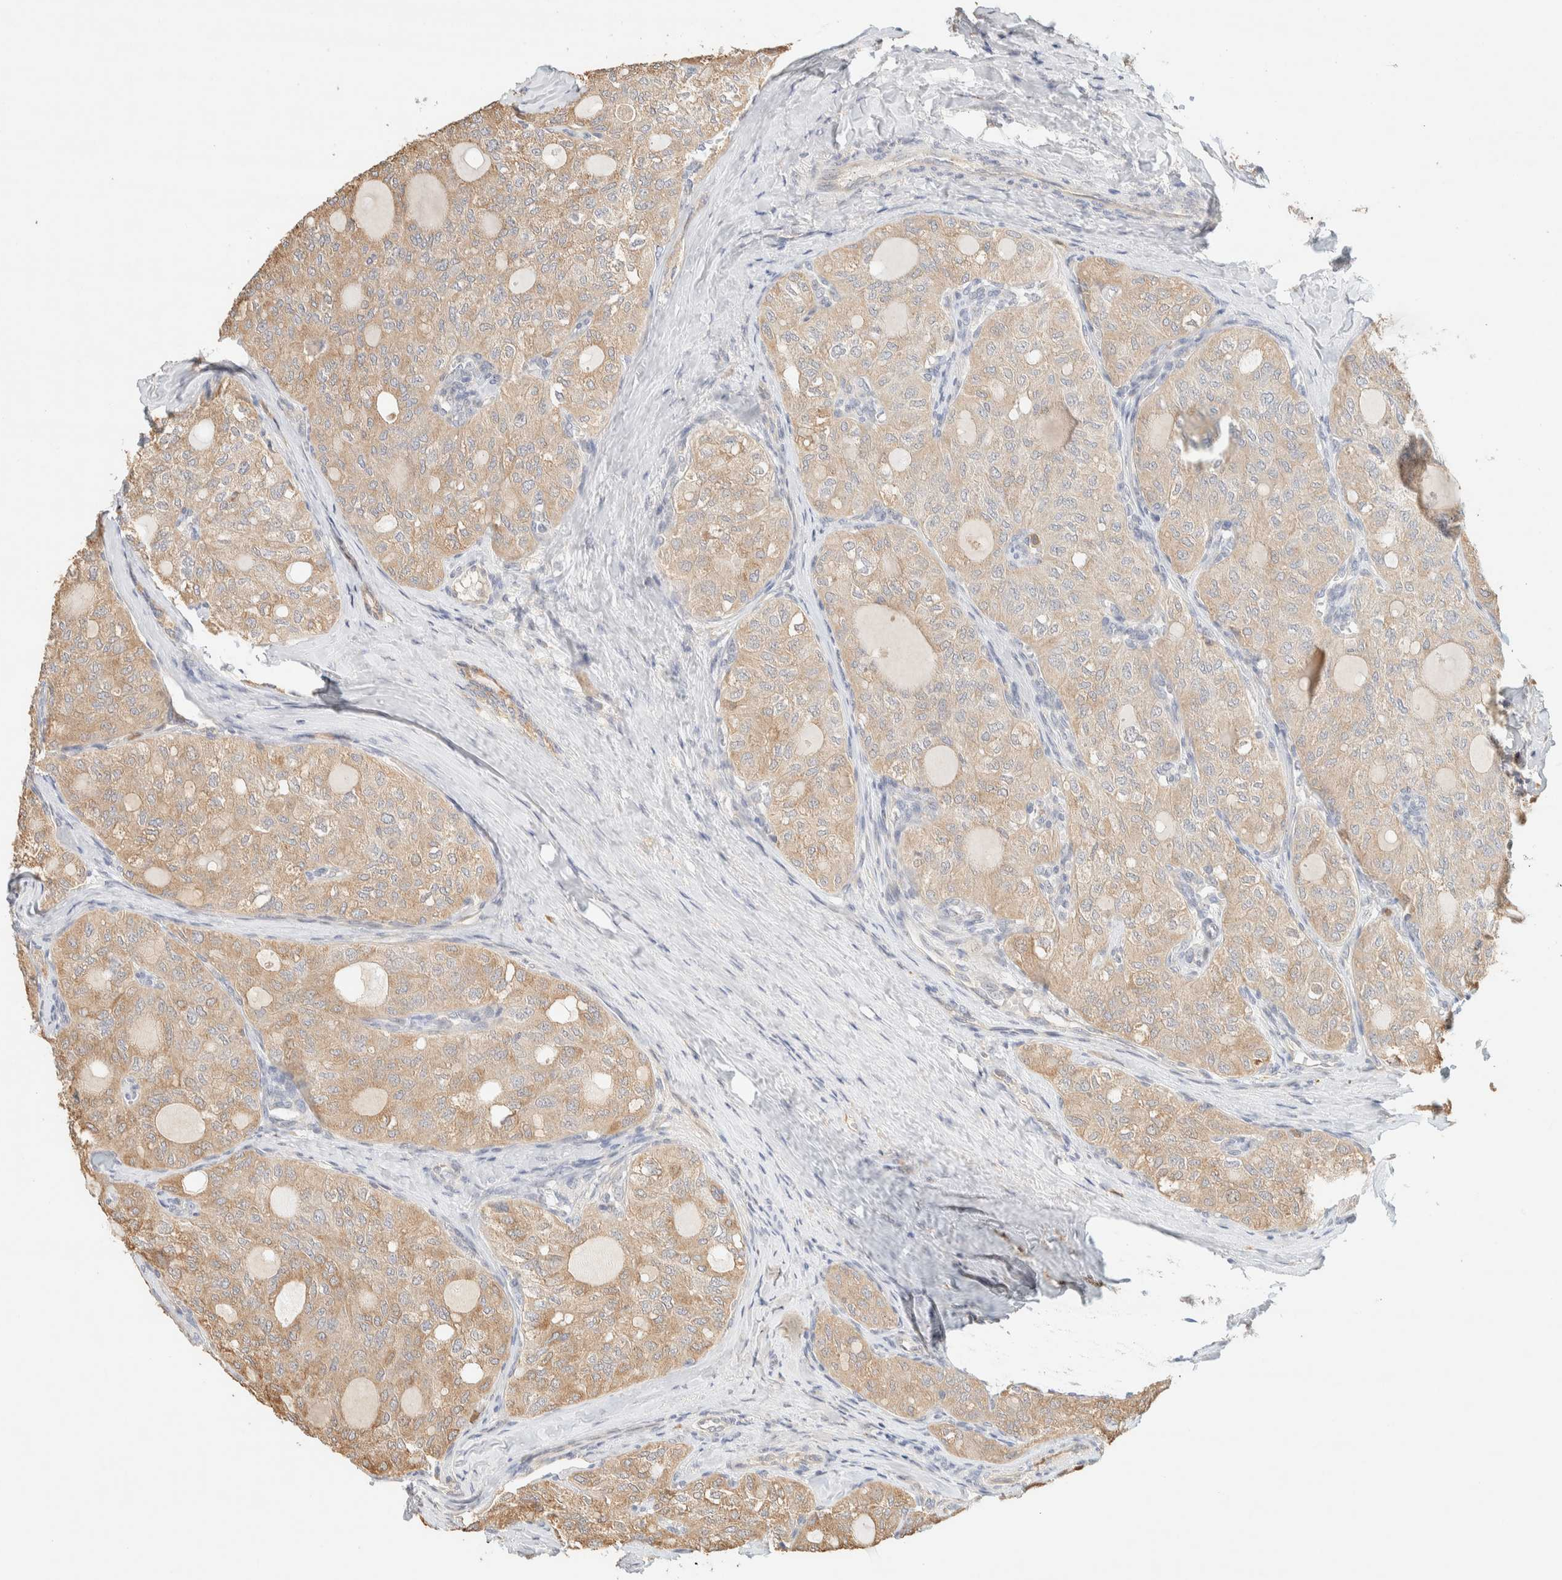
{"staining": {"intensity": "moderate", "quantity": ">75%", "location": "cytoplasmic/membranous"}, "tissue": "thyroid cancer", "cell_type": "Tumor cells", "image_type": "cancer", "snomed": [{"axis": "morphology", "description": "Follicular adenoma carcinoma, NOS"}, {"axis": "topography", "description": "Thyroid gland"}], "caption": "This histopathology image shows thyroid follicular adenoma carcinoma stained with IHC to label a protein in brown. The cytoplasmic/membranous of tumor cells show moderate positivity for the protein. Nuclei are counter-stained blue.", "gene": "TTC3", "patient": {"sex": "male", "age": 75}}